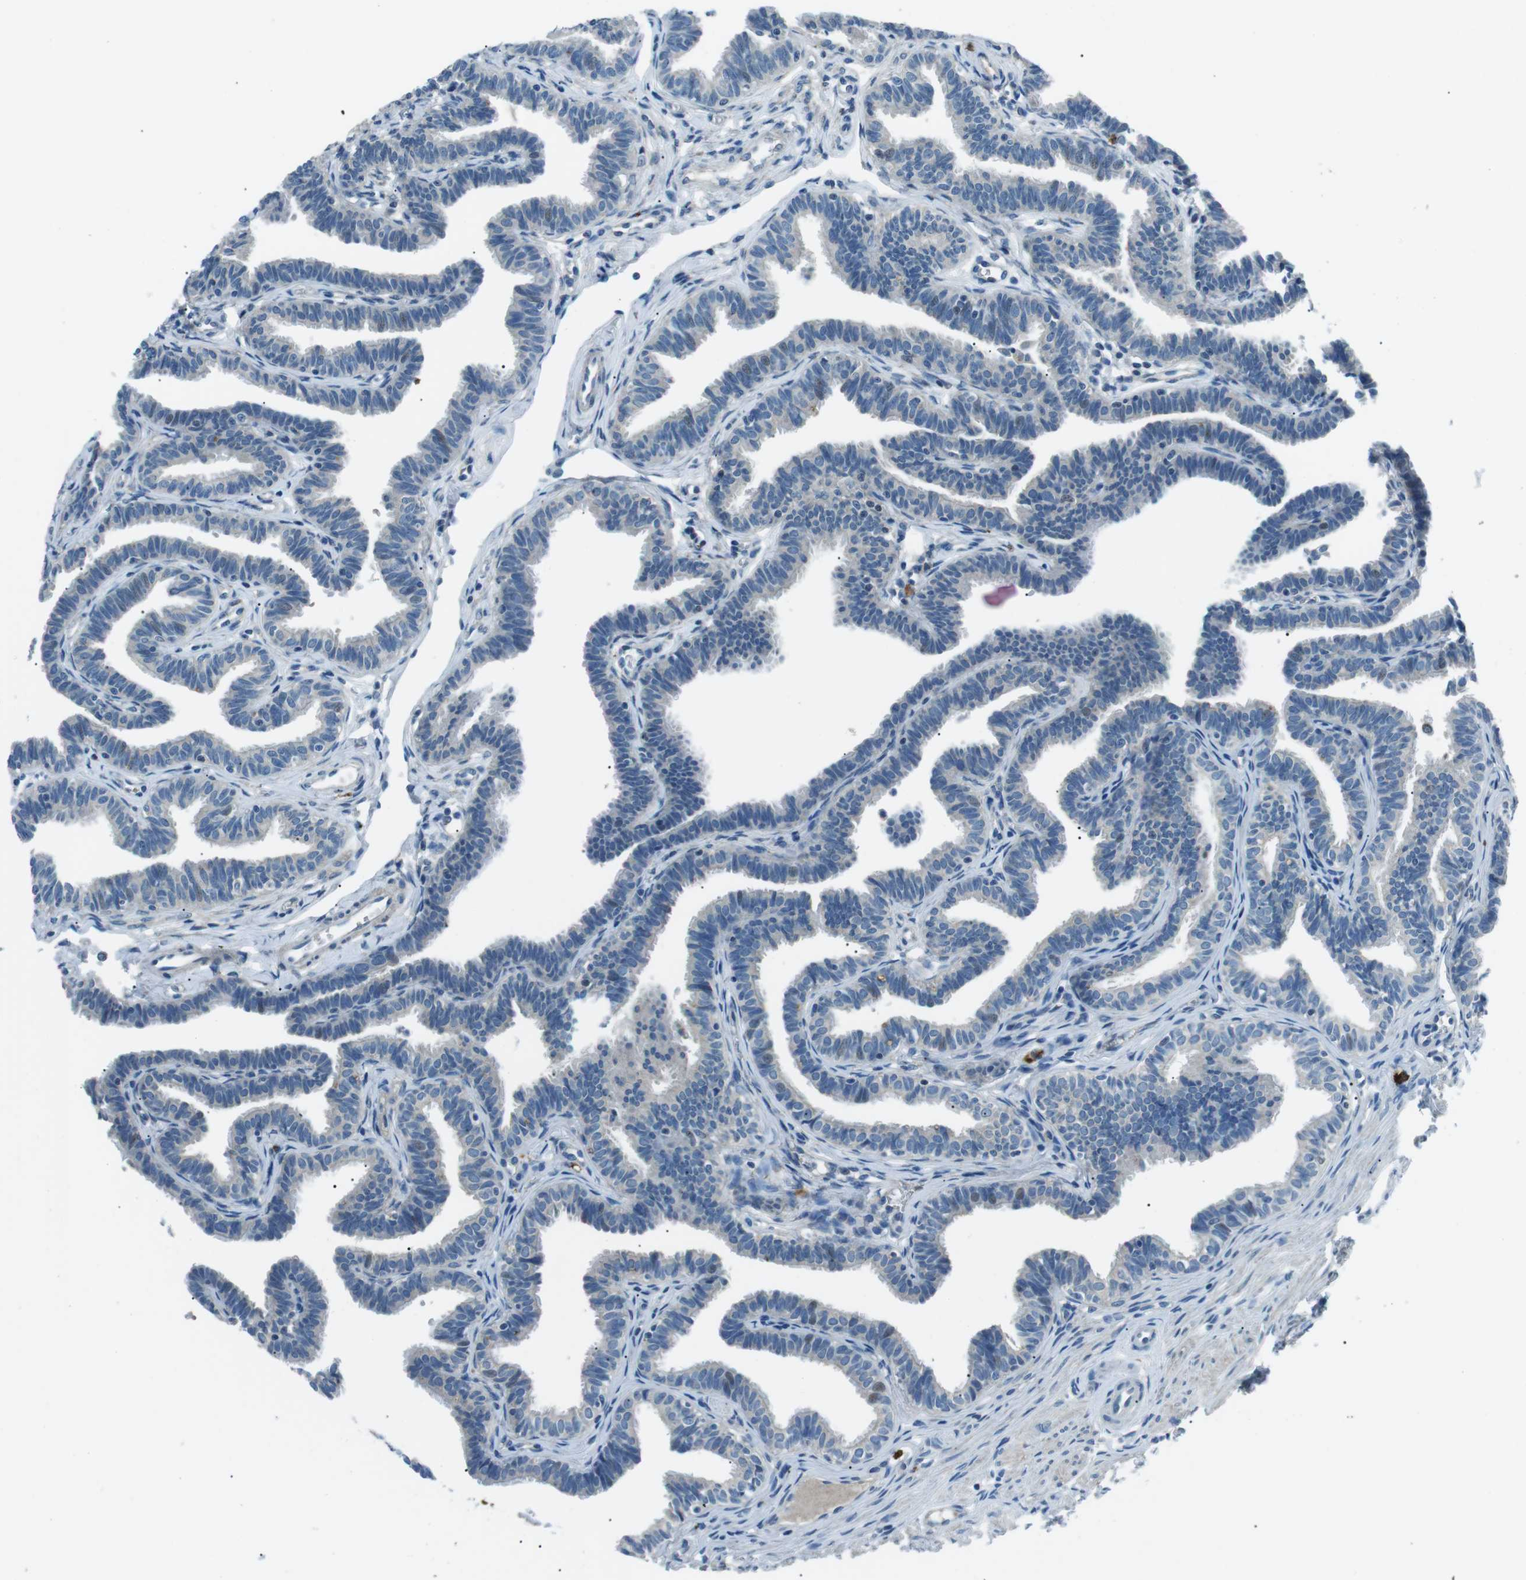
{"staining": {"intensity": "negative", "quantity": "none", "location": "none"}, "tissue": "fallopian tube", "cell_type": "Glandular cells", "image_type": "normal", "snomed": [{"axis": "morphology", "description": "Normal tissue, NOS"}, {"axis": "topography", "description": "Fallopian tube"}, {"axis": "topography", "description": "Ovary"}], "caption": "Human fallopian tube stained for a protein using immunohistochemistry reveals no staining in glandular cells.", "gene": "ST6GAL1", "patient": {"sex": "female", "age": 23}}